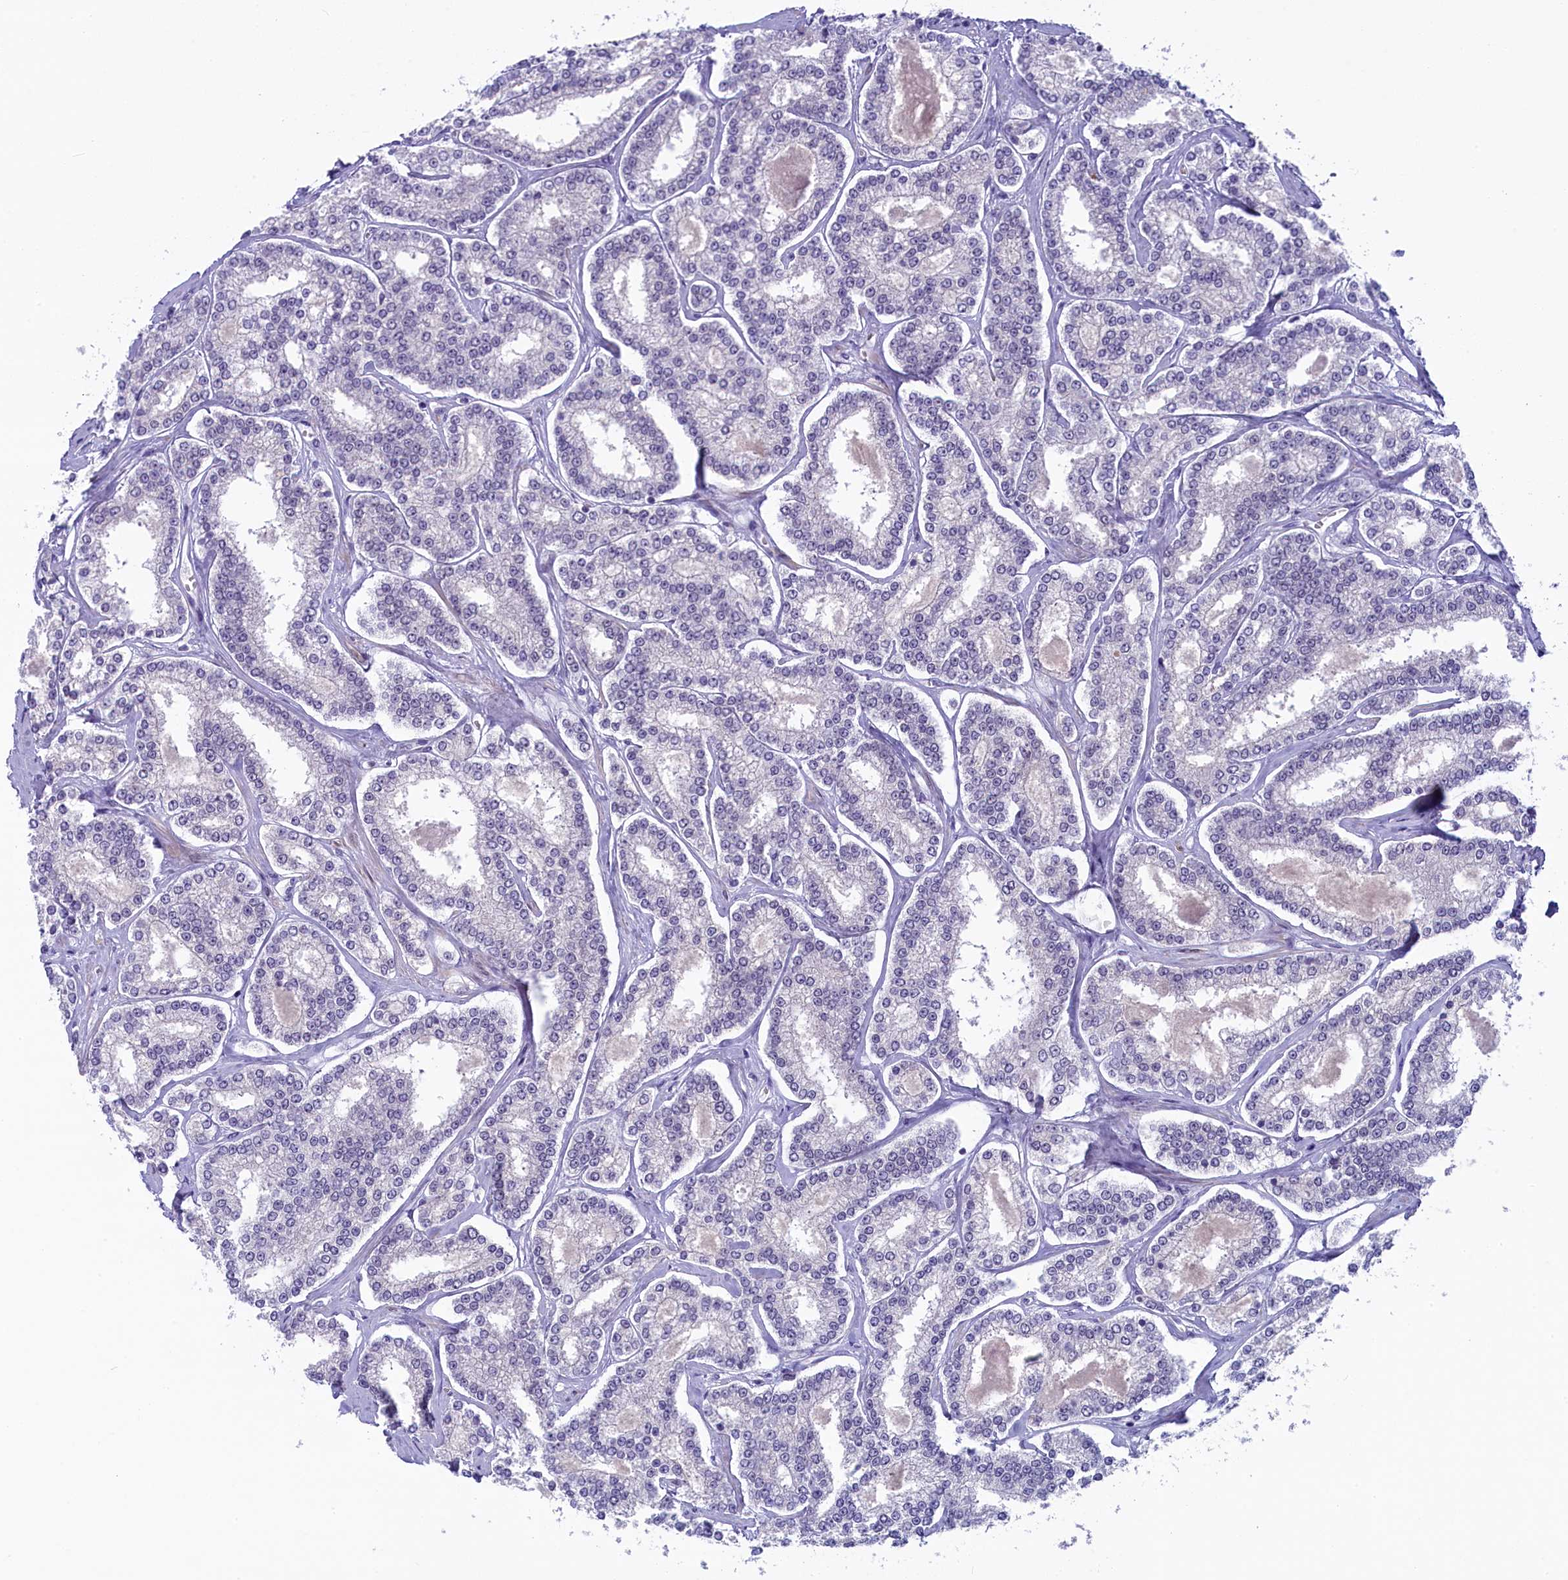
{"staining": {"intensity": "negative", "quantity": "none", "location": "none"}, "tissue": "prostate cancer", "cell_type": "Tumor cells", "image_type": "cancer", "snomed": [{"axis": "morphology", "description": "Normal tissue, NOS"}, {"axis": "morphology", "description": "Adenocarcinoma, High grade"}, {"axis": "topography", "description": "Prostate"}], "caption": "IHC histopathology image of neoplastic tissue: prostate cancer stained with DAB (3,3'-diaminobenzidine) shows no significant protein expression in tumor cells.", "gene": "CRAMP1", "patient": {"sex": "male", "age": 83}}